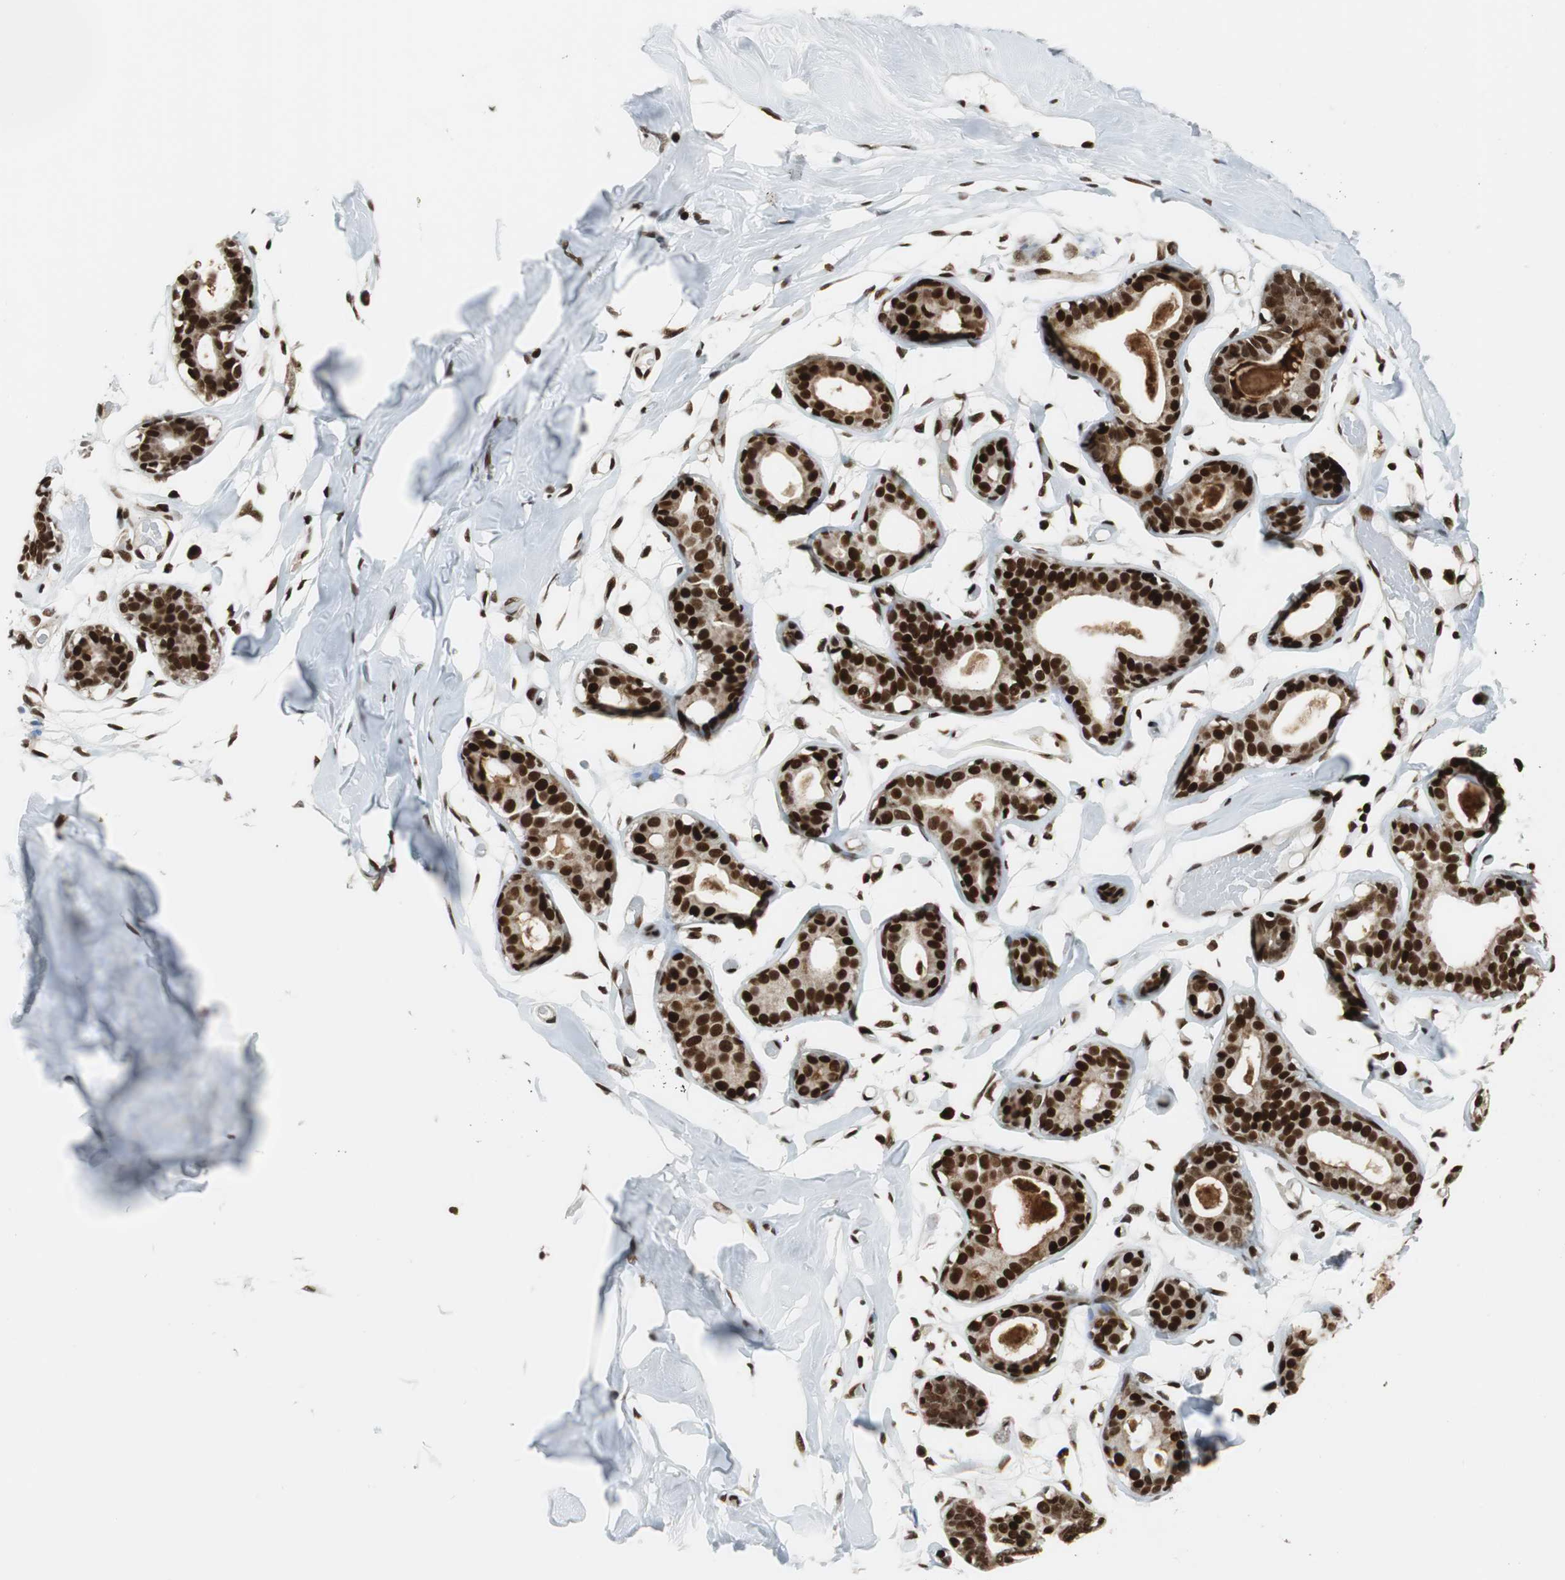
{"staining": {"intensity": "strong", "quantity": ">75%", "location": "nuclear"}, "tissue": "breast", "cell_type": "Adipocytes", "image_type": "normal", "snomed": [{"axis": "morphology", "description": "Normal tissue, NOS"}, {"axis": "topography", "description": "Breast"}, {"axis": "topography", "description": "Soft tissue"}], "caption": "Protein expression by IHC exhibits strong nuclear staining in approximately >75% of adipocytes in unremarkable breast. The staining was performed using DAB, with brown indicating positive protein expression. Nuclei are stained blue with hematoxylin.", "gene": "HDAC1", "patient": {"sex": "female", "age": 25}}